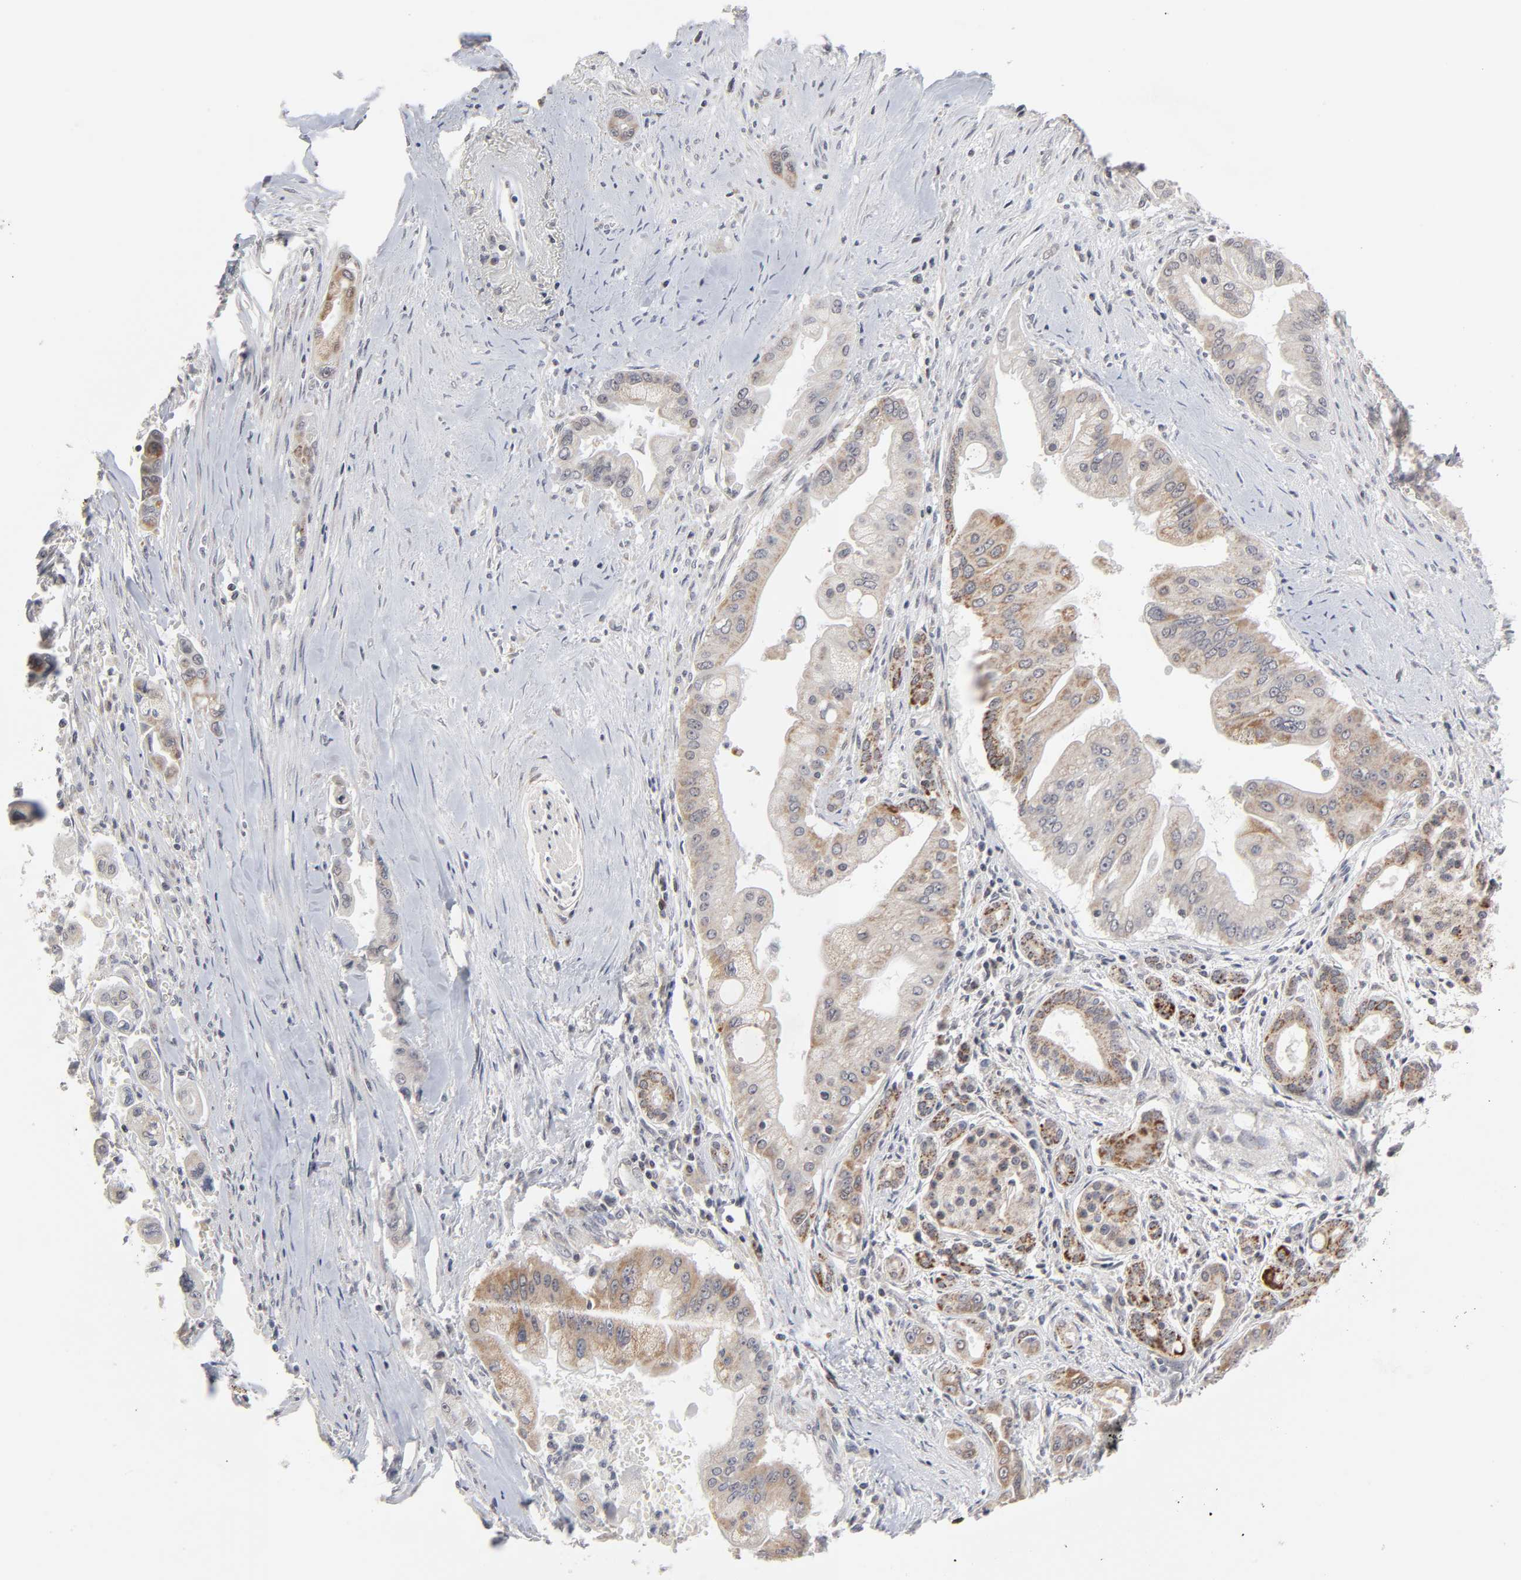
{"staining": {"intensity": "moderate", "quantity": ">75%", "location": "nuclear"}, "tissue": "pancreatic cancer", "cell_type": "Tumor cells", "image_type": "cancer", "snomed": [{"axis": "morphology", "description": "Adenocarcinoma, NOS"}, {"axis": "topography", "description": "Pancreas"}], "caption": "This is a micrograph of IHC staining of pancreatic cancer, which shows moderate staining in the nuclear of tumor cells.", "gene": "AUH", "patient": {"sex": "male", "age": 59}}